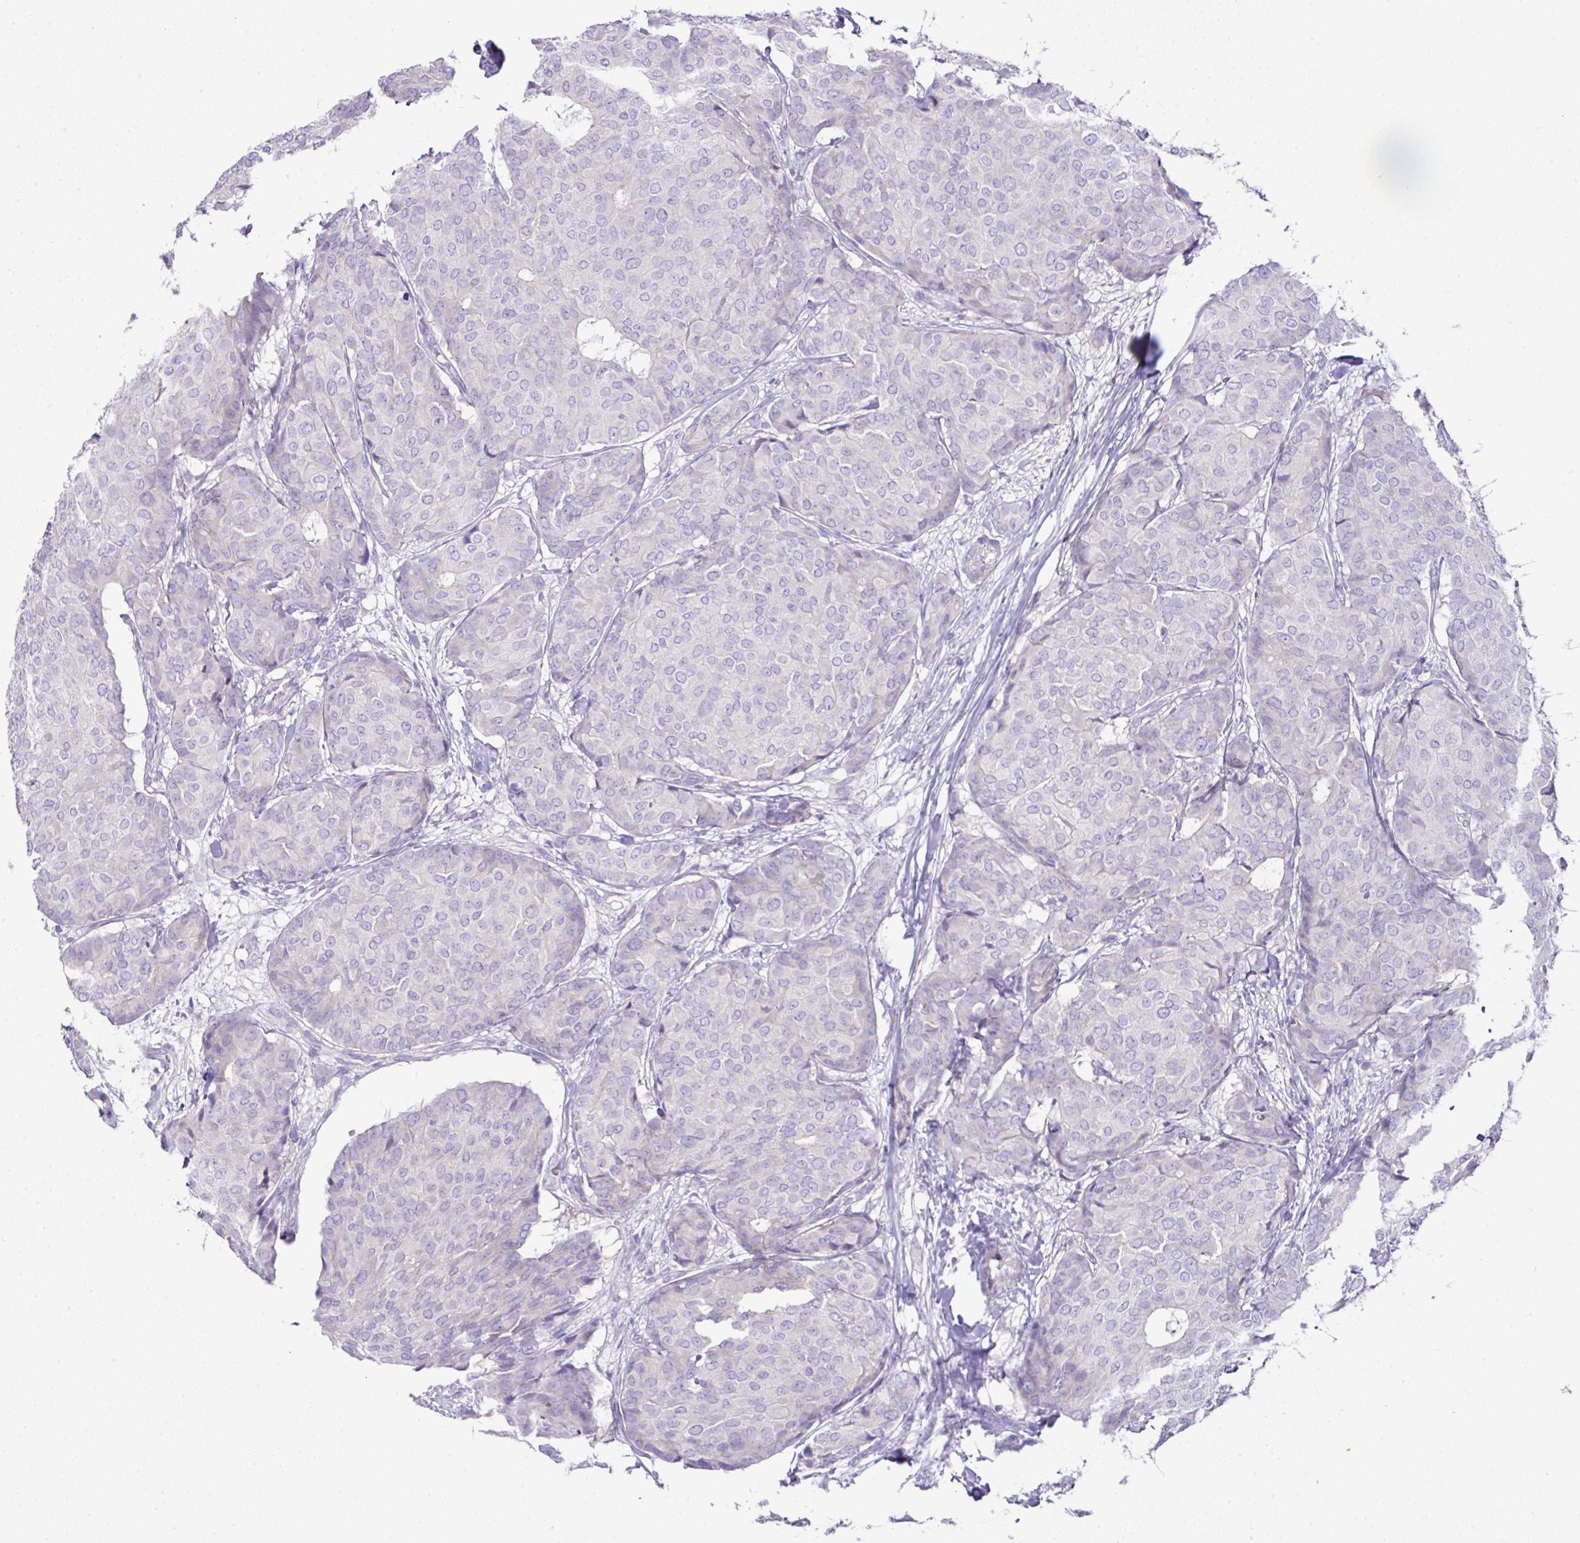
{"staining": {"intensity": "negative", "quantity": "none", "location": "none"}, "tissue": "breast cancer", "cell_type": "Tumor cells", "image_type": "cancer", "snomed": [{"axis": "morphology", "description": "Duct carcinoma"}, {"axis": "topography", "description": "Breast"}], "caption": "This histopathology image is of breast cancer (intraductal carcinoma) stained with immunohistochemistry (IHC) to label a protein in brown with the nuclei are counter-stained blue. There is no expression in tumor cells.", "gene": "OR4P4", "patient": {"sex": "female", "age": 75}}